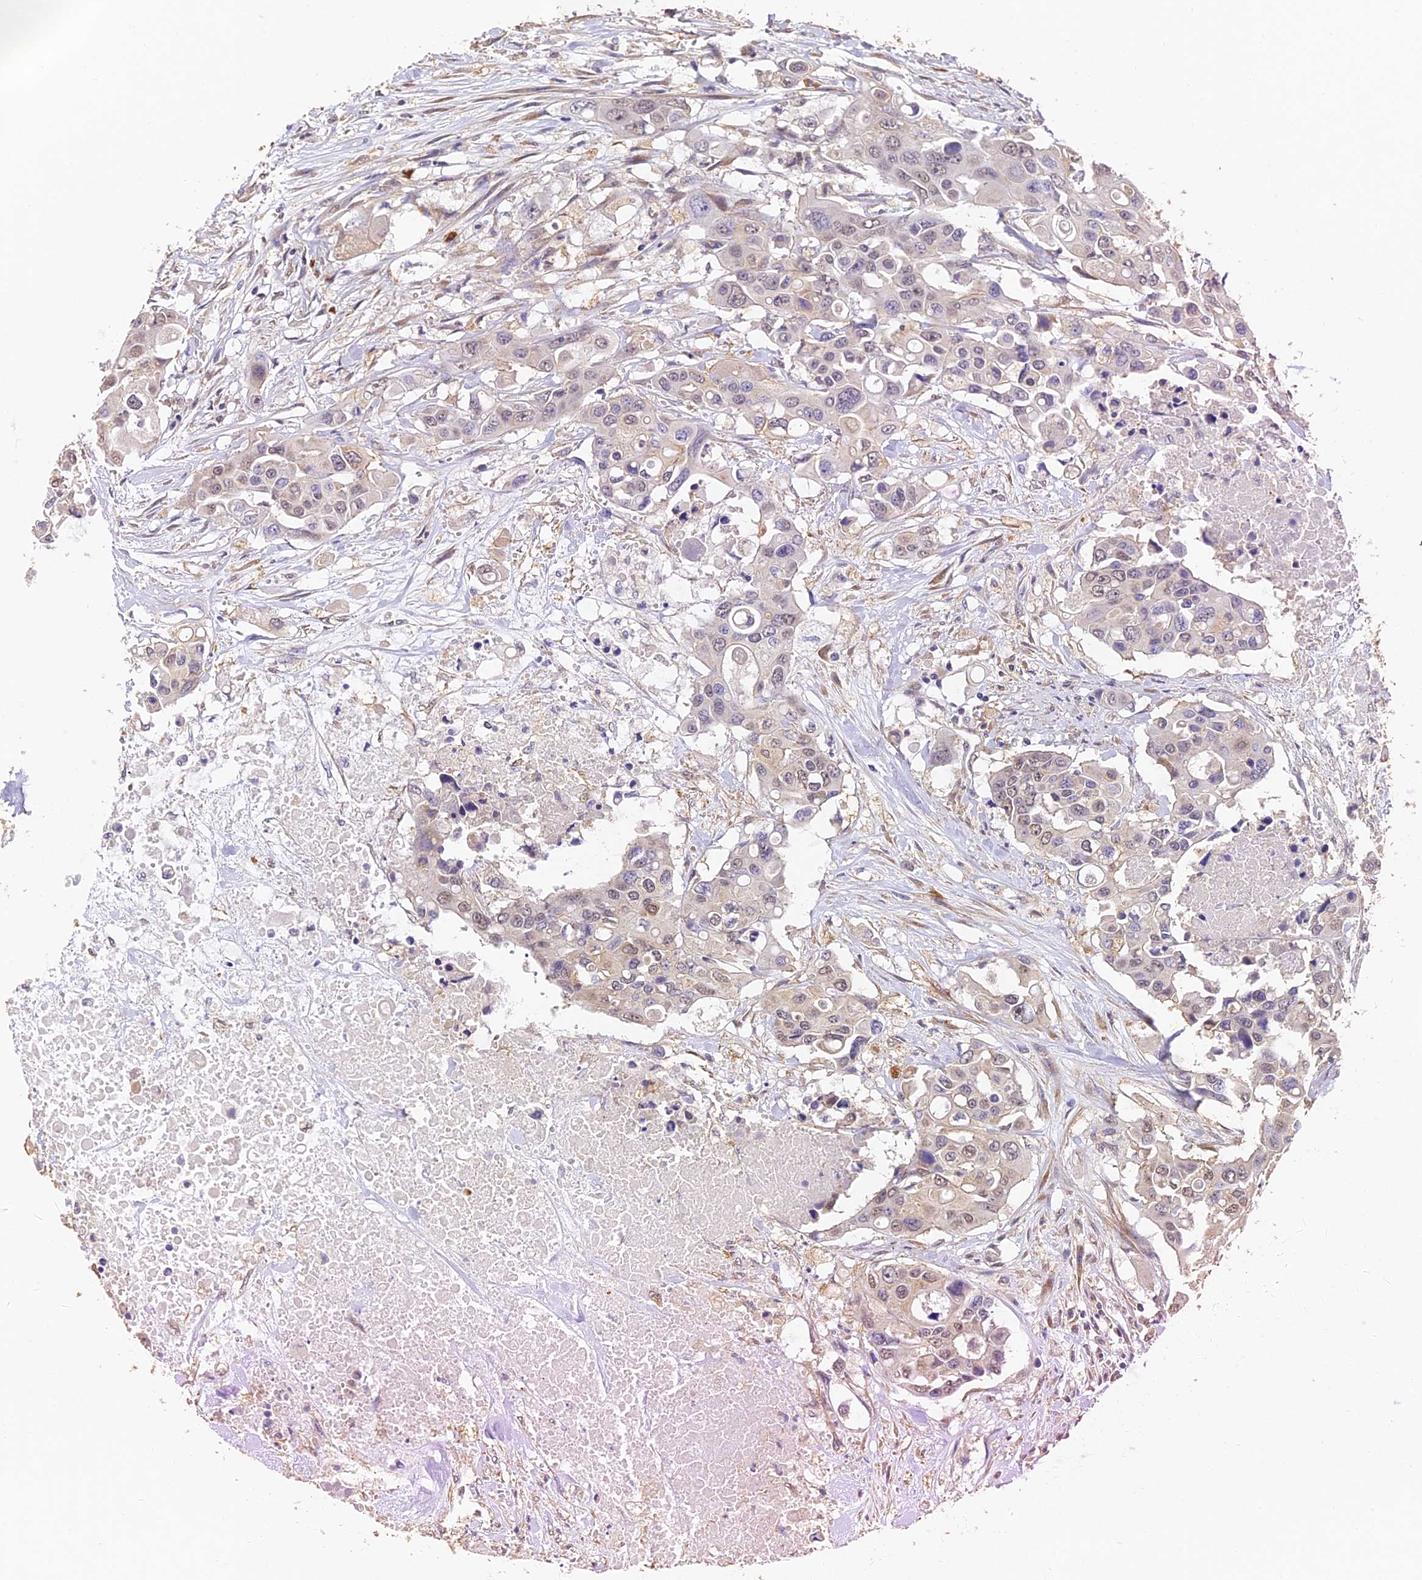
{"staining": {"intensity": "weak", "quantity": "<25%", "location": "nuclear"}, "tissue": "colorectal cancer", "cell_type": "Tumor cells", "image_type": "cancer", "snomed": [{"axis": "morphology", "description": "Adenocarcinoma, NOS"}, {"axis": "topography", "description": "Colon"}], "caption": "Tumor cells show no significant staining in colorectal adenocarcinoma. (DAB immunohistochemistry, high magnification).", "gene": "SLC11A1", "patient": {"sex": "male", "age": 77}}